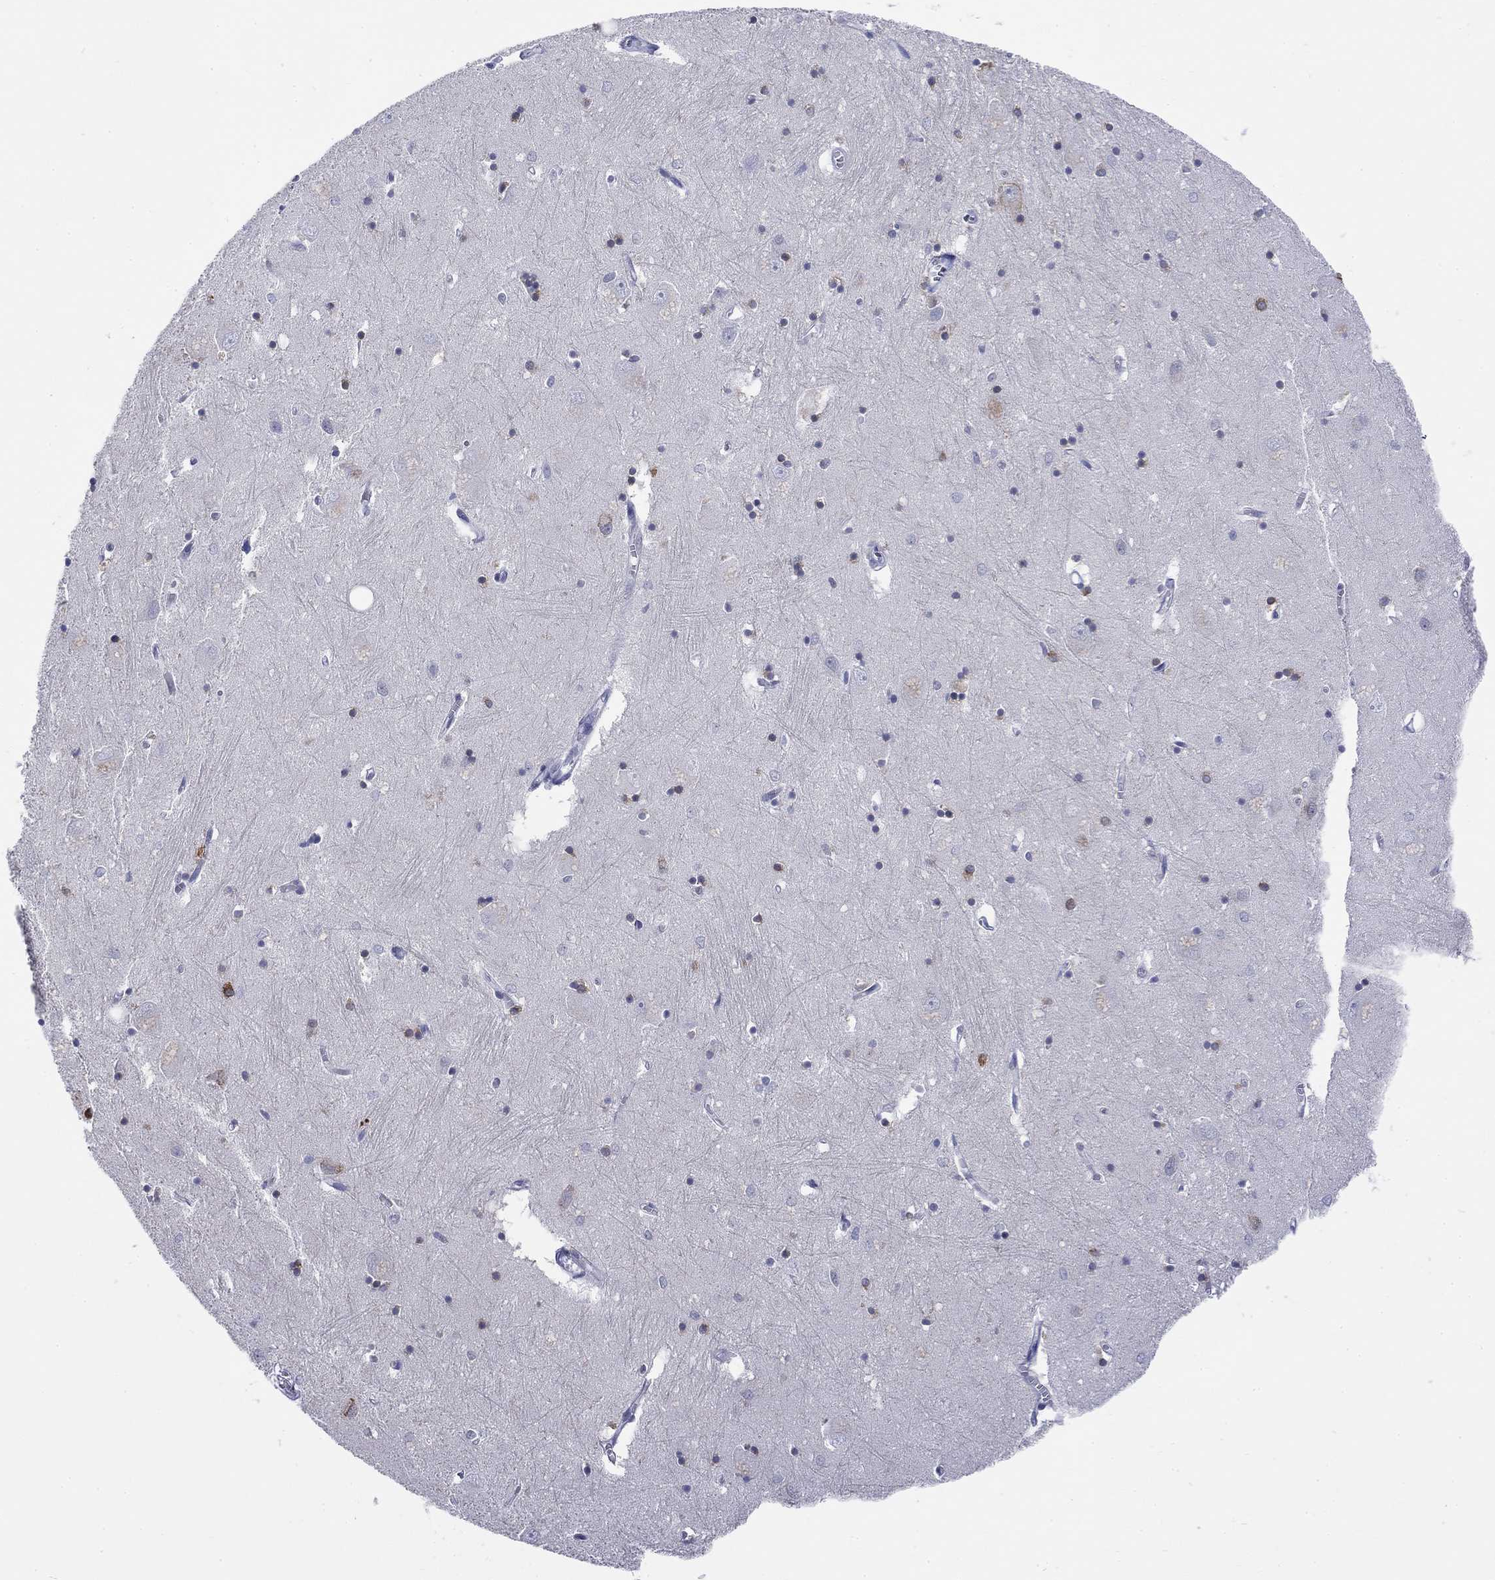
{"staining": {"intensity": "moderate", "quantity": "<25%", "location": "cytoplasmic/membranous"}, "tissue": "caudate", "cell_type": "Glial cells", "image_type": "normal", "snomed": [{"axis": "morphology", "description": "Normal tissue, NOS"}, {"axis": "topography", "description": "Lateral ventricle wall"}], "caption": "High-power microscopy captured an immunohistochemistry photomicrograph of unremarkable caudate, revealing moderate cytoplasmic/membranous staining in approximately <25% of glial cells.", "gene": "ECEL1", "patient": {"sex": "male", "age": 54}}